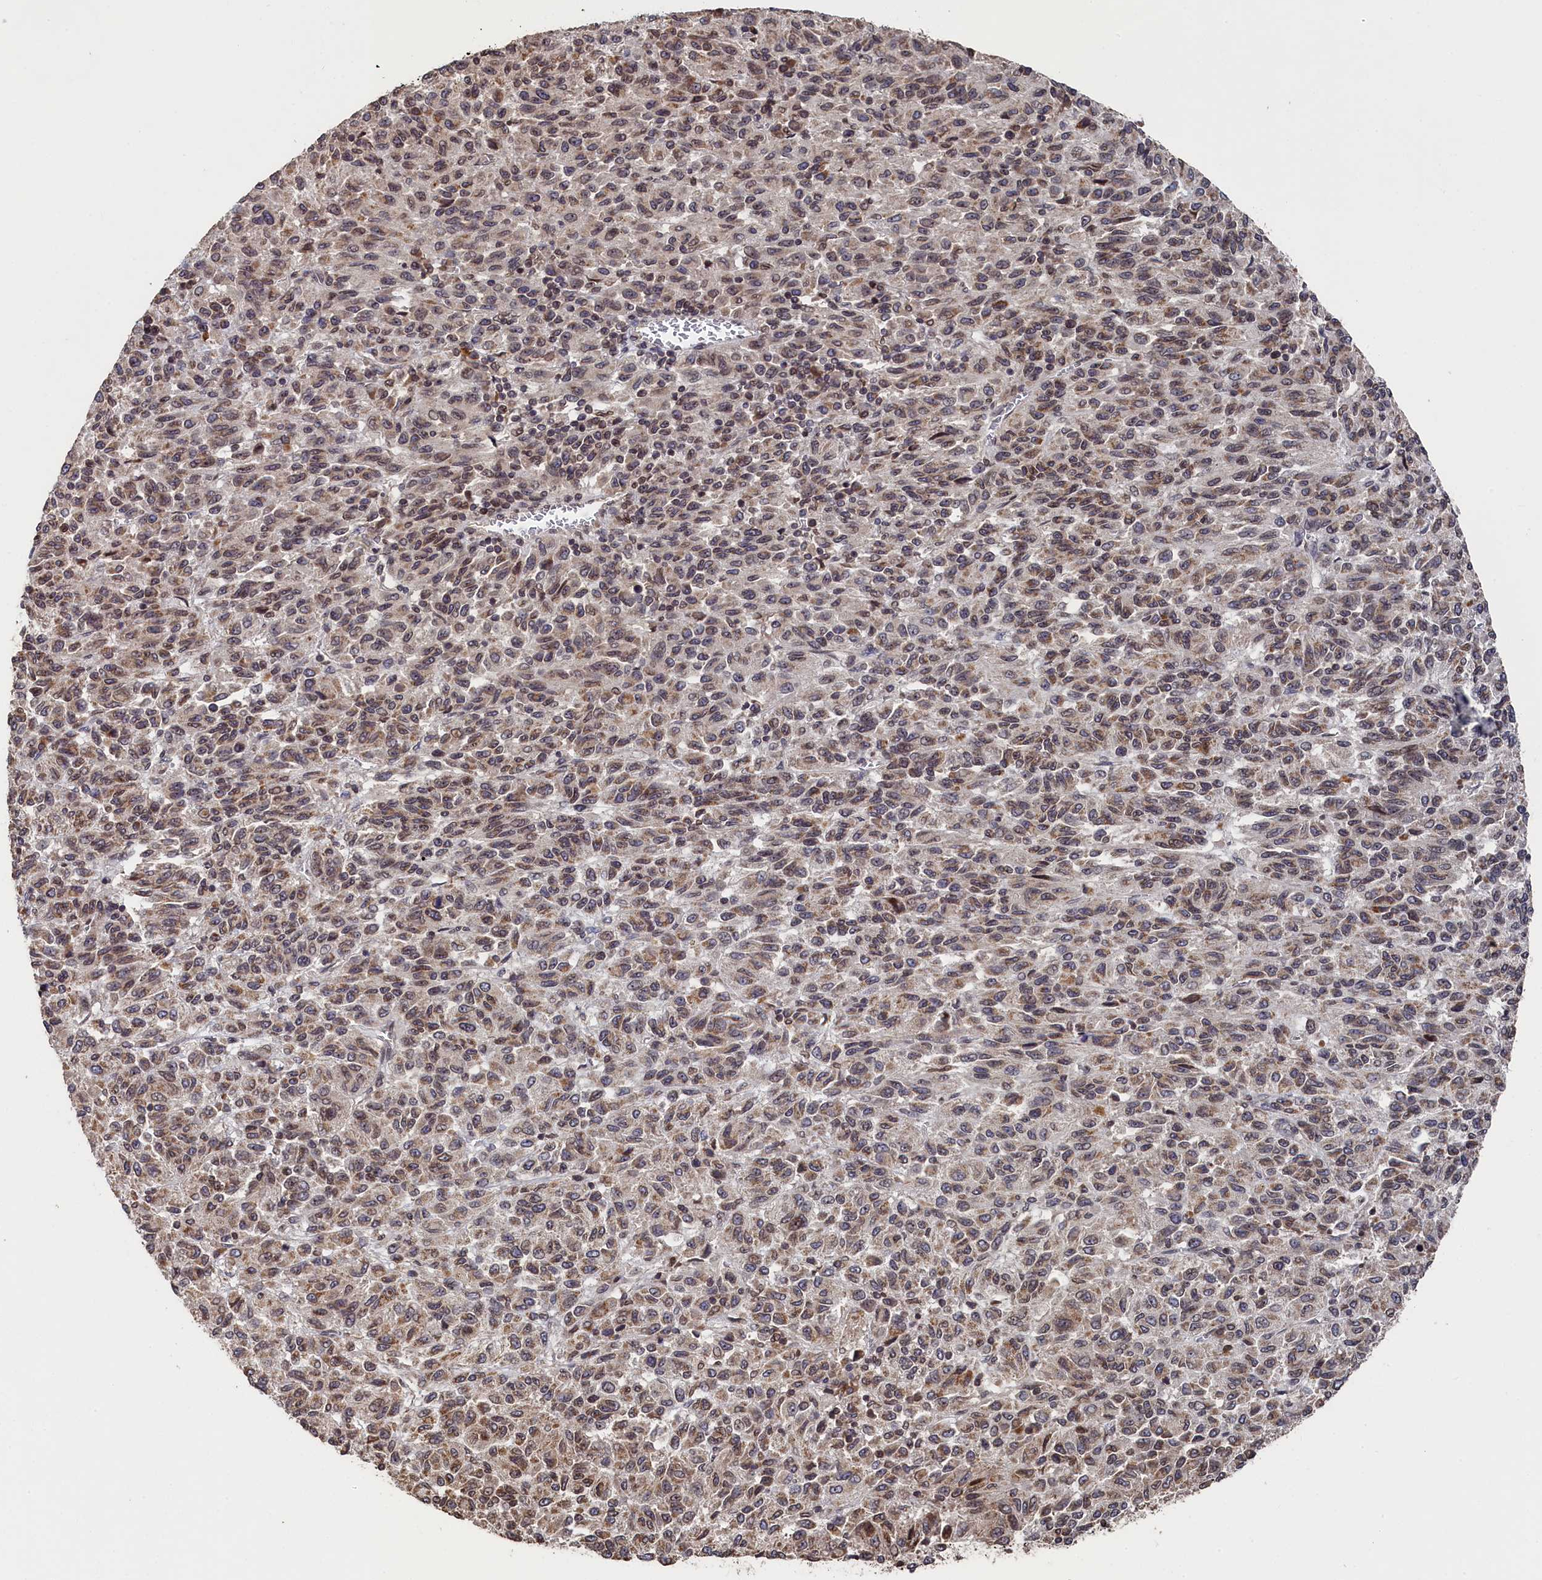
{"staining": {"intensity": "weak", "quantity": "25%-75%", "location": "cytoplasmic/membranous,nuclear"}, "tissue": "melanoma", "cell_type": "Tumor cells", "image_type": "cancer", "snomed": [{"axis": "morphology", "description": "Malignant melanoma, Metastatic site"}, {"axis": "topography", "description": "Lung"}], "caption": "Tumor cells exhibit low levels of weak cytoplasmic/membranous and nuclear positivity in approximately 25%-75% of cells in malignant melanoma (metastatic site). Nuclei are stained in blue.", "gene": "ANKEF1", "patient": {"sex": "male", "age": 64}}